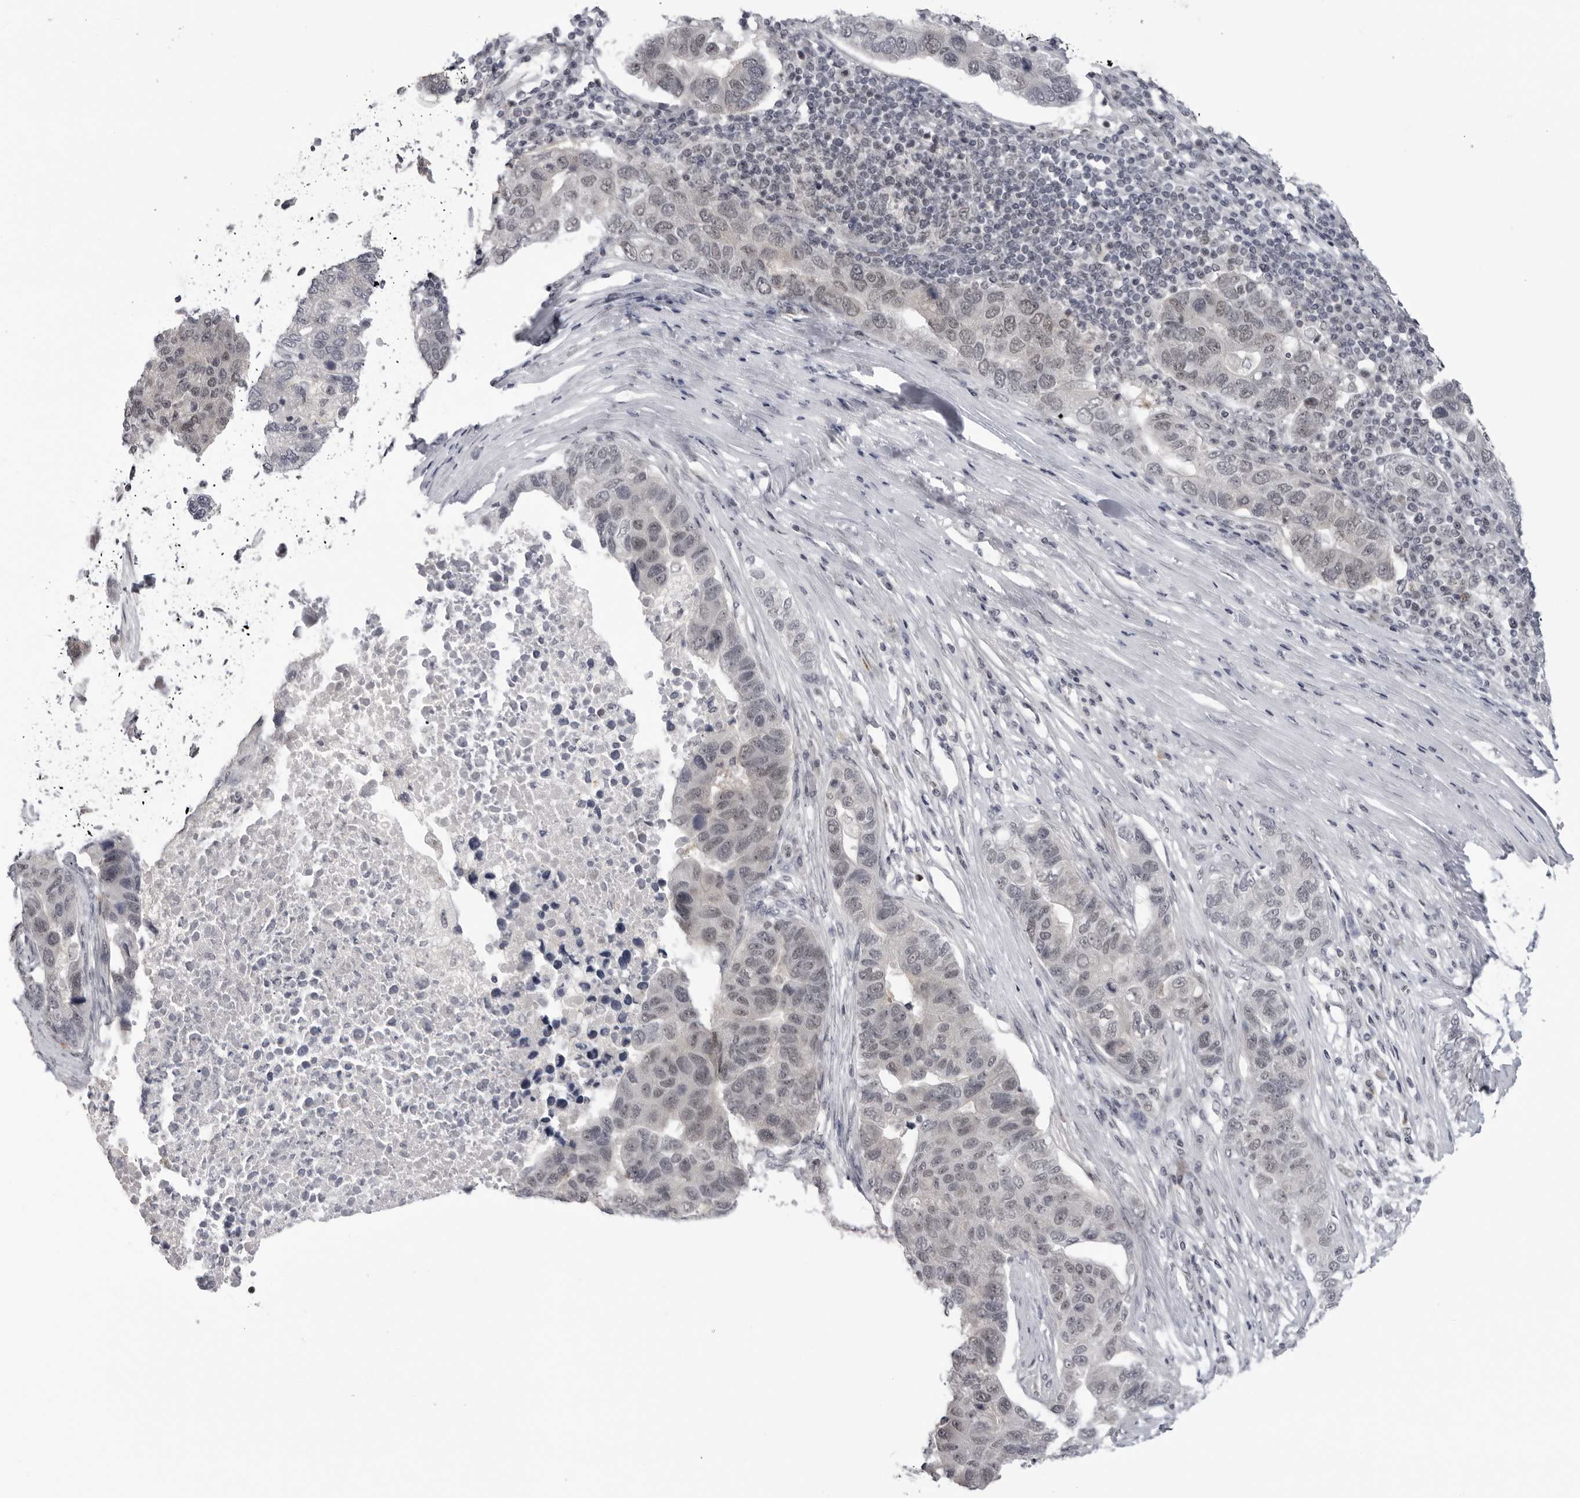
{"staining": {"intensity": "negative", "quantity": "none", "location": "none"}, "tissue": "pancreatic cancer", "cell_type": "Tumor cells", "image_type": "cancer", "snomed": [{"axis": "morphology", "description": "Adenocarcinoma, NOS"}, {"axis": "topography", "description": "Pancreas"}], "caption": "High magnification brightfield microscopy of adenocarcinoma (pancreatic) stained with DAB (brown) and counterstained with hematoxylin (blue): tumor cells show no significant expression. (Brightfield microscopy of DAB immunohistochemistry (IHC) at high magnification).", "gene": "ALPK2", "patient": {"sex": "female", "age": 61}}